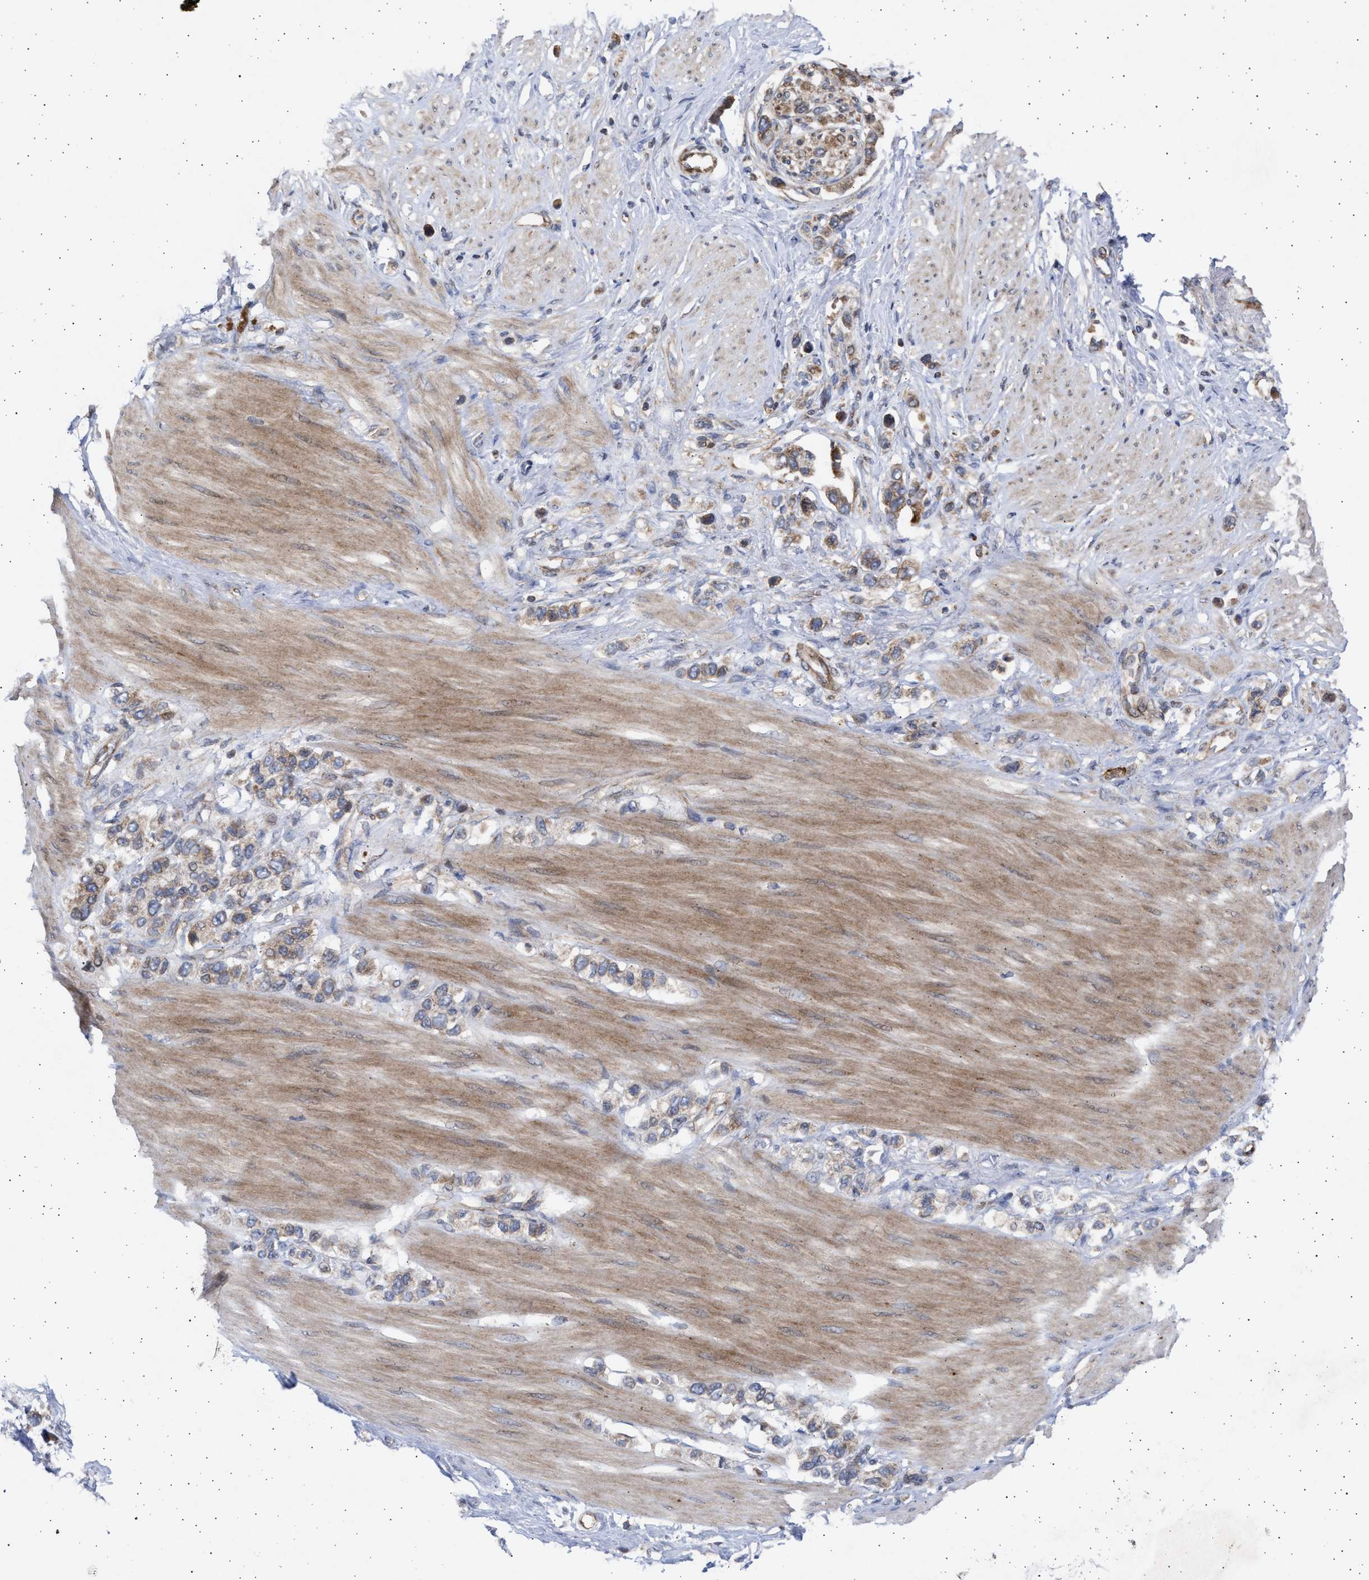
{"staining": {"intensity": "moderate", "quantity": "25%-75%", "location": "cytoplasmic/membranous"}, "tissue": "stomach cancer", "cell_type": "Tumor cells", "image_type": "cancer", "snomed": [{"axis": "morphology", "description": "Adenocarcinoma, NOS"}, {"axis": "topography", "description": "Stomach"}], "caption": "Human stomach cancer (adenocarcinoma) stained with a brown dye reveals moderate cytoplasmic/membranous positive expression in about 25%-75% of tumor cells.", "gene": "TTC19", "patient": {"sex": "female", "age": 65}}